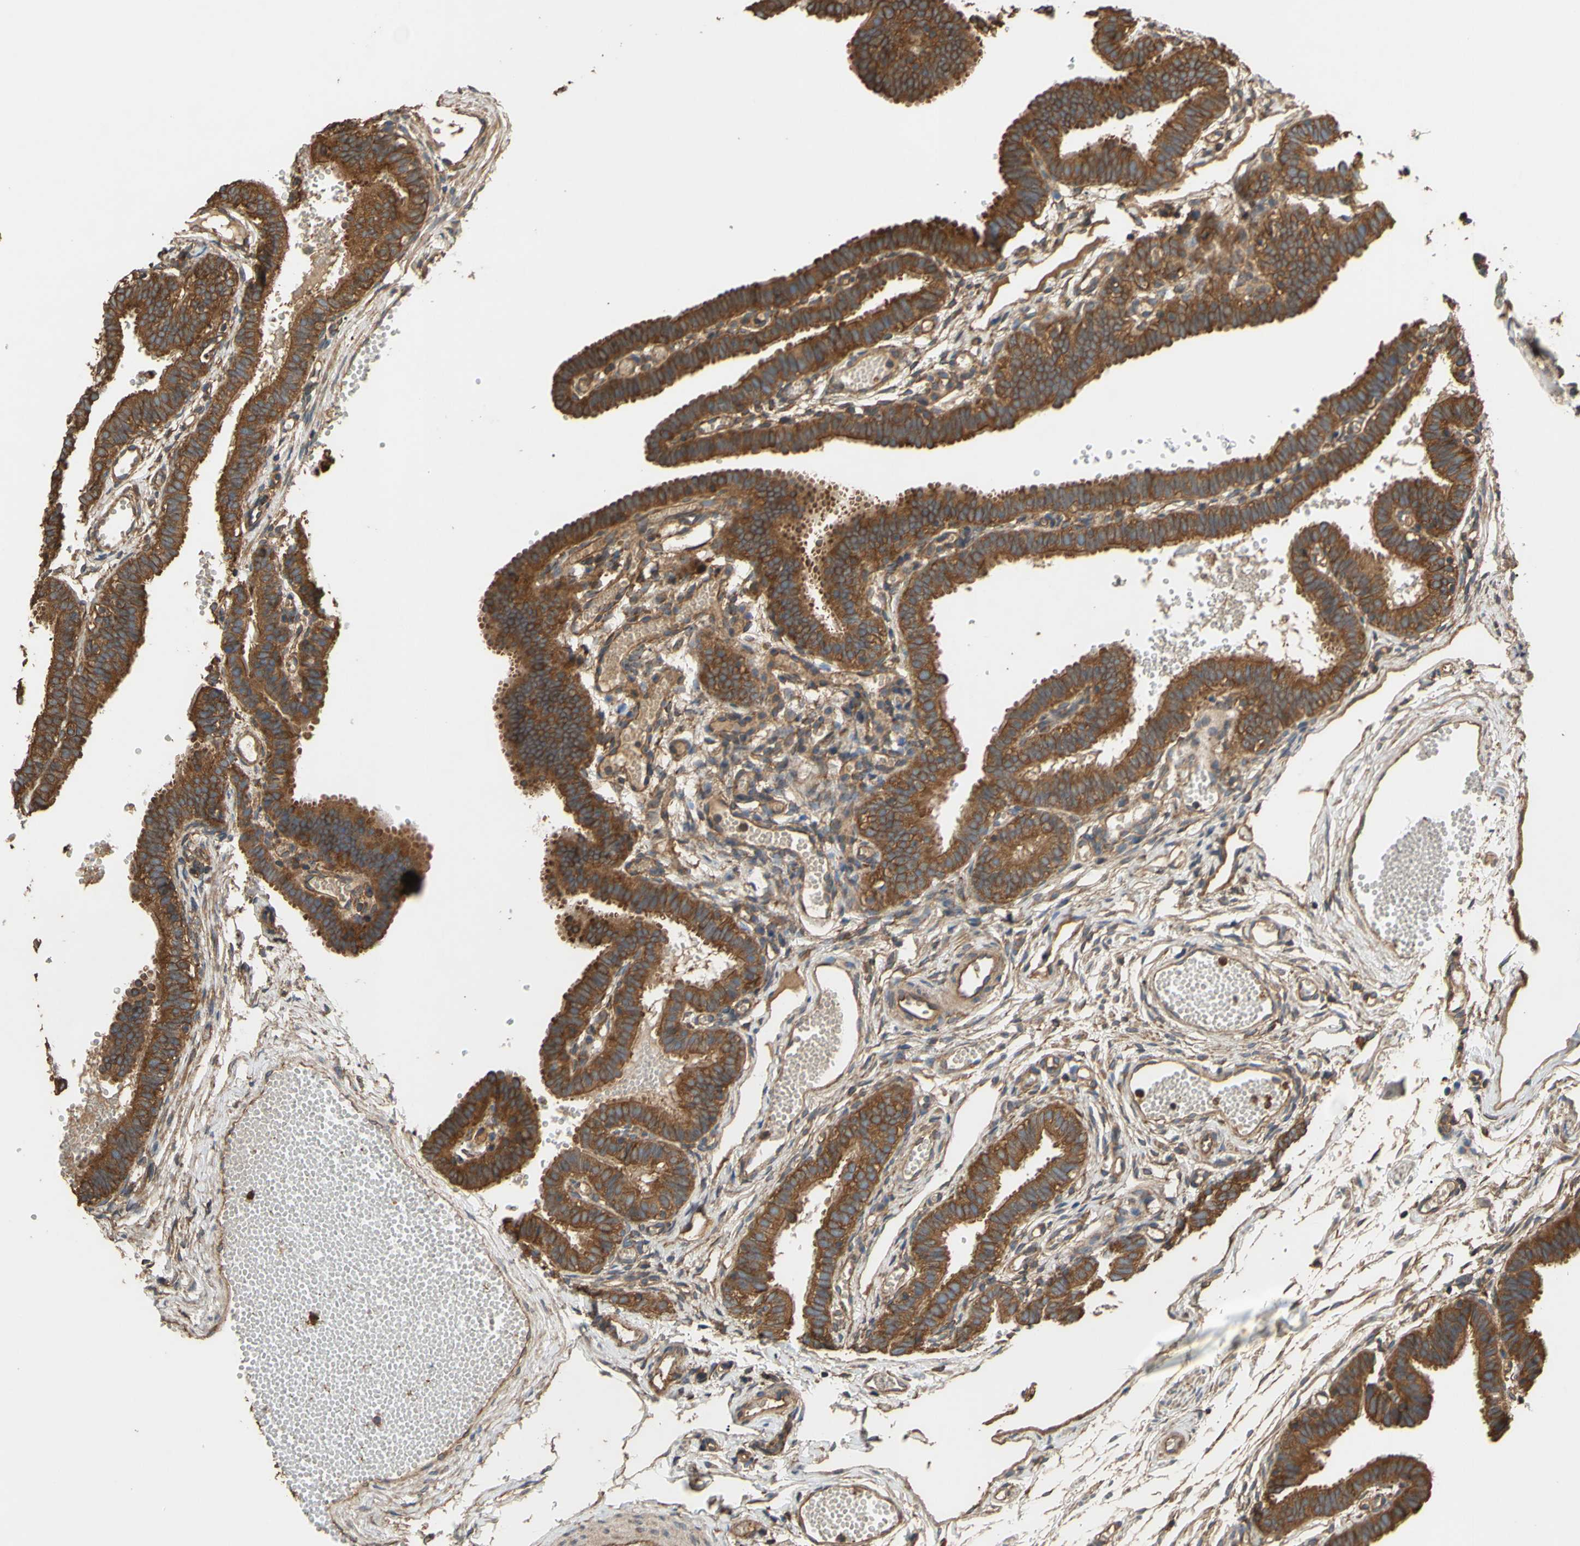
{"staining": {"intensity": "strong", "quantity": ">75%", "location": "cytoplasmic/membranous"}, "tissue": "fallopian tube", "cell_type": "Glandular cells", "image_type": "normal", "snomed": [{"axis": "morphology", "description": "Normal tissue, NOS"}, {"axis": "topography", "description": "Fallopian tube"}, {"axis": "topography", "description": "Placenta"}], "caption": "The micrograph shows immunohistochemical staining of normal fallopian tube. There is strong cytoplasmic/membranous staining is present in about >75% of glandular cells.", "gene": "CTTN", "patient": {"sex": "female", "age": 34}}